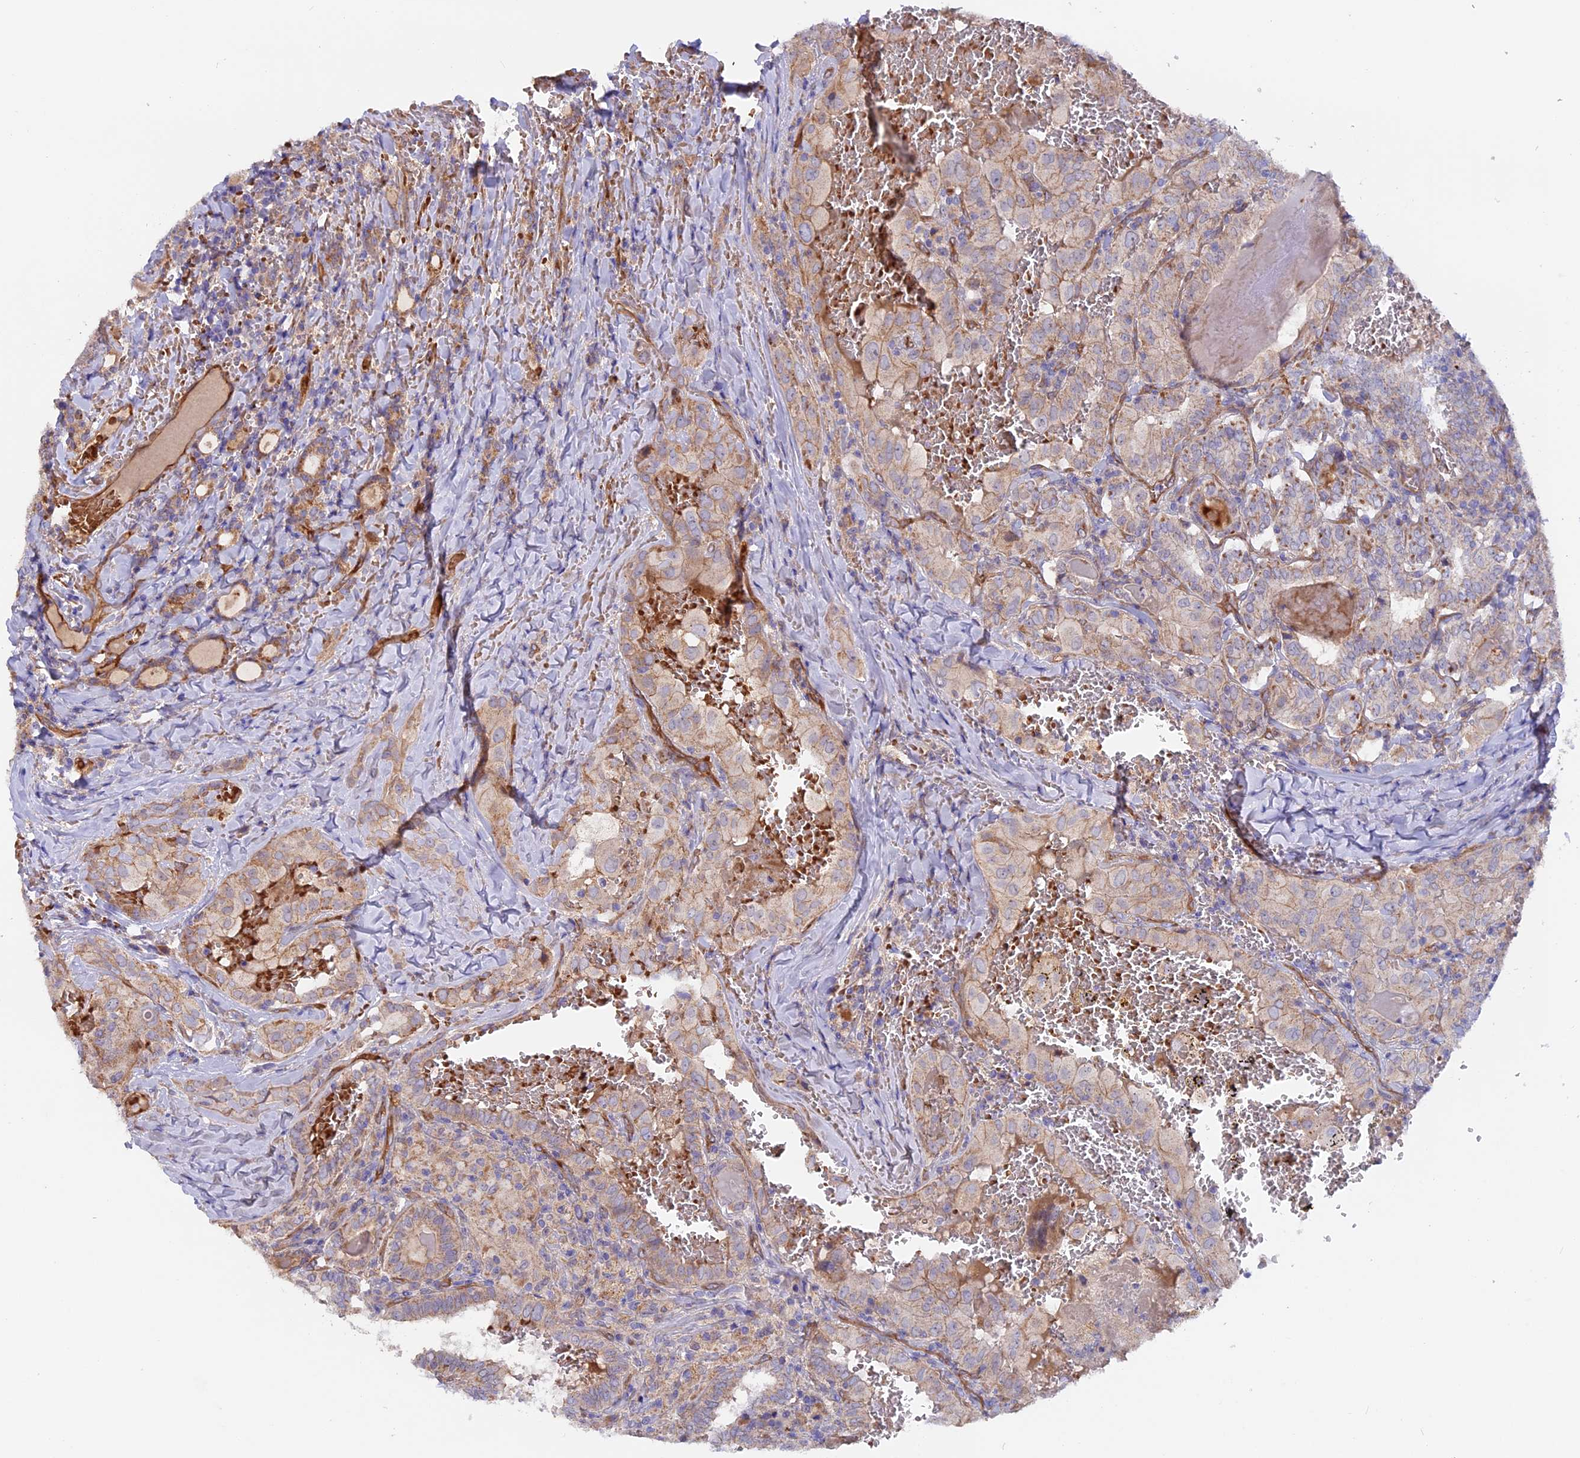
{"staining": {"intensity": "weak", "quantity": "25%-75%", "location": "cytoplasmic/membranous"}, "tissue": "thyroid cancer", "cell_type": "Tumor cells", "image_type": "cancer", "snomed": [{"axis": "morphology", "description": "Papillary adenocarcinoma, NOS"}, {"axis": "topography", "description": "Thyroid gland"}], "caption": "Immunohistochemistry (DAB (3,3'-diaminobenzidine)) staining of papillary adenocarcinoma (thyroid) demonstrates weak cytoplasmic/membranous protein expression in about 25%-75% of tumor cells.", "gene": "DUS3L", "patient": {"sex": "female", "age": 72}}